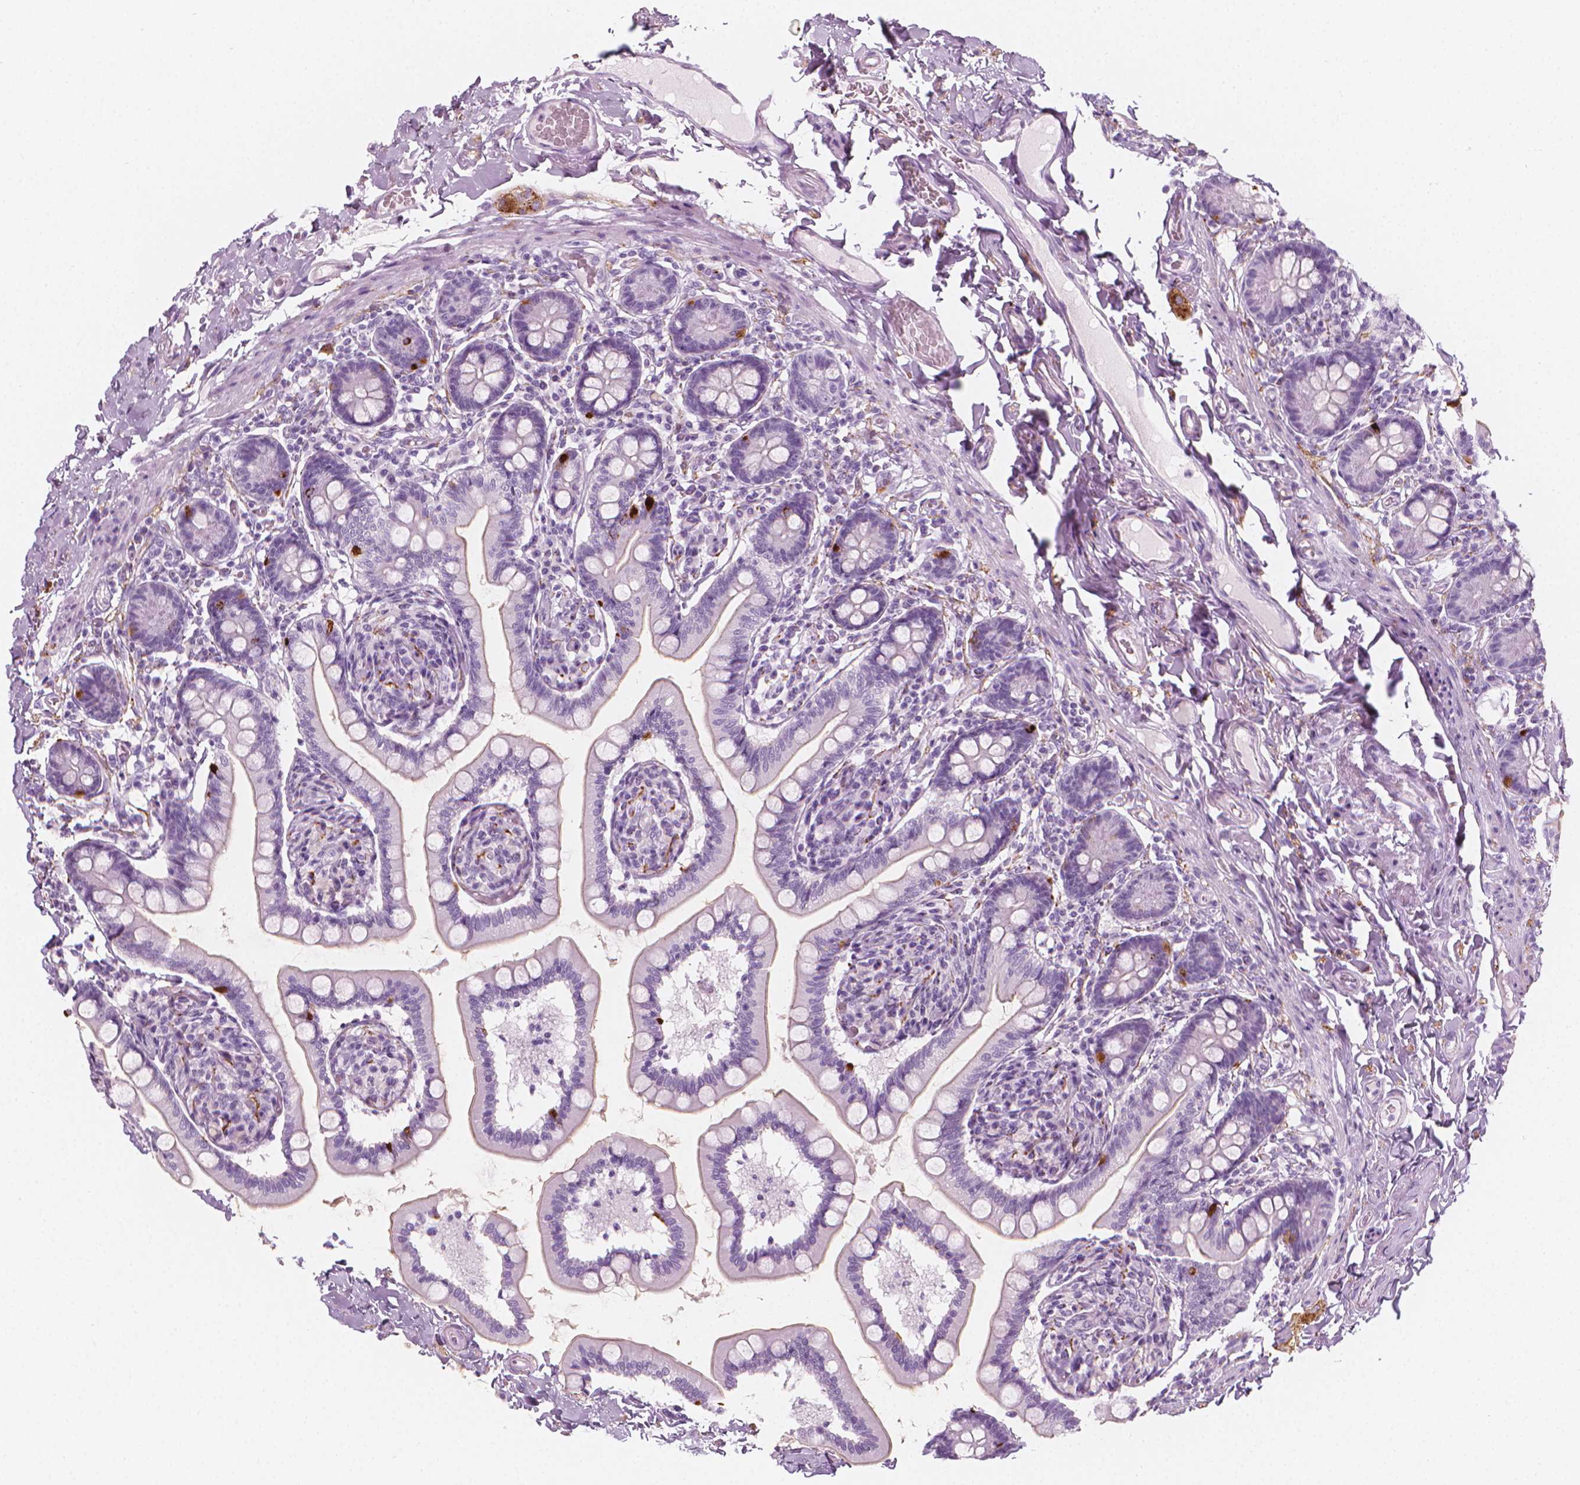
{"staining": {"intensity": "negative", "quantity": "none", "location": "none"}, "tissue": "small intestine", "cell_type": "Glandular cells", "image_type": "normal", "snomed": [{"axis": "morphology", "description": "Normal tissue, NOS"}, {"axis": "topography", "description": "Small intestine"}], "caption": "Immunohistochemical staining of normal small intestine exhibits no significant positivity in glandular cells.", "gene": "SCG3", "patient": {"sex": "female", "age": 64}}